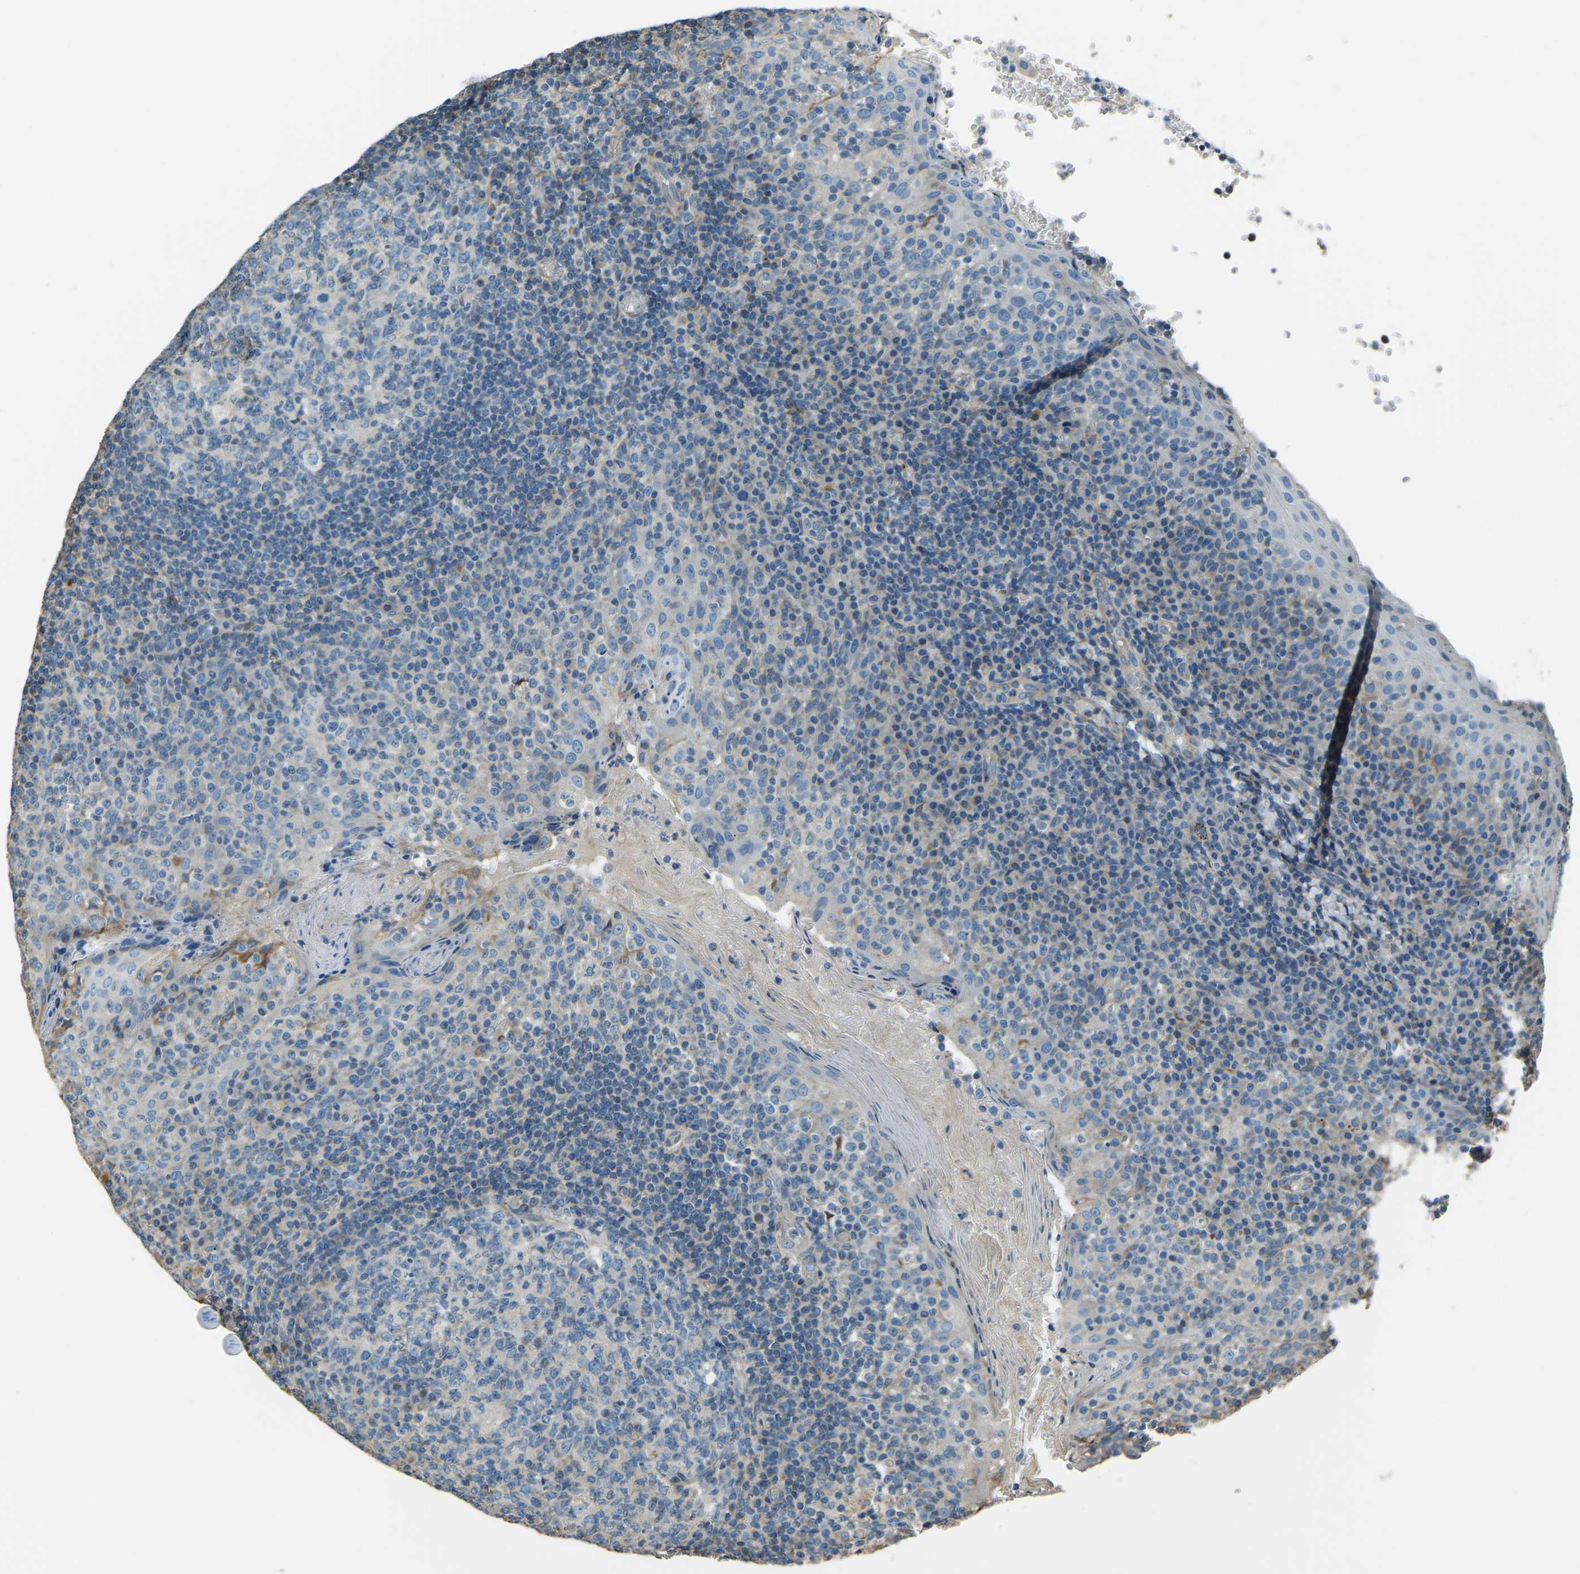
{"staining": {"intensity": "negative", "quantity": "none", "location": "none"}, "tissue": "tonsil", "cell_type": "Germinal center cells", "image_type": "normal", "snomed": [{"axis": "morphology", "description": "Normal tissue, NOS"}, {"axis": "topography", "description": "Tonsil"}], "caption": "Tonsil stained for a protein using IHC displays no staining germinal center cells.", "gene": "COL3A1", "patient": {"sex": "female", "age": 19}}